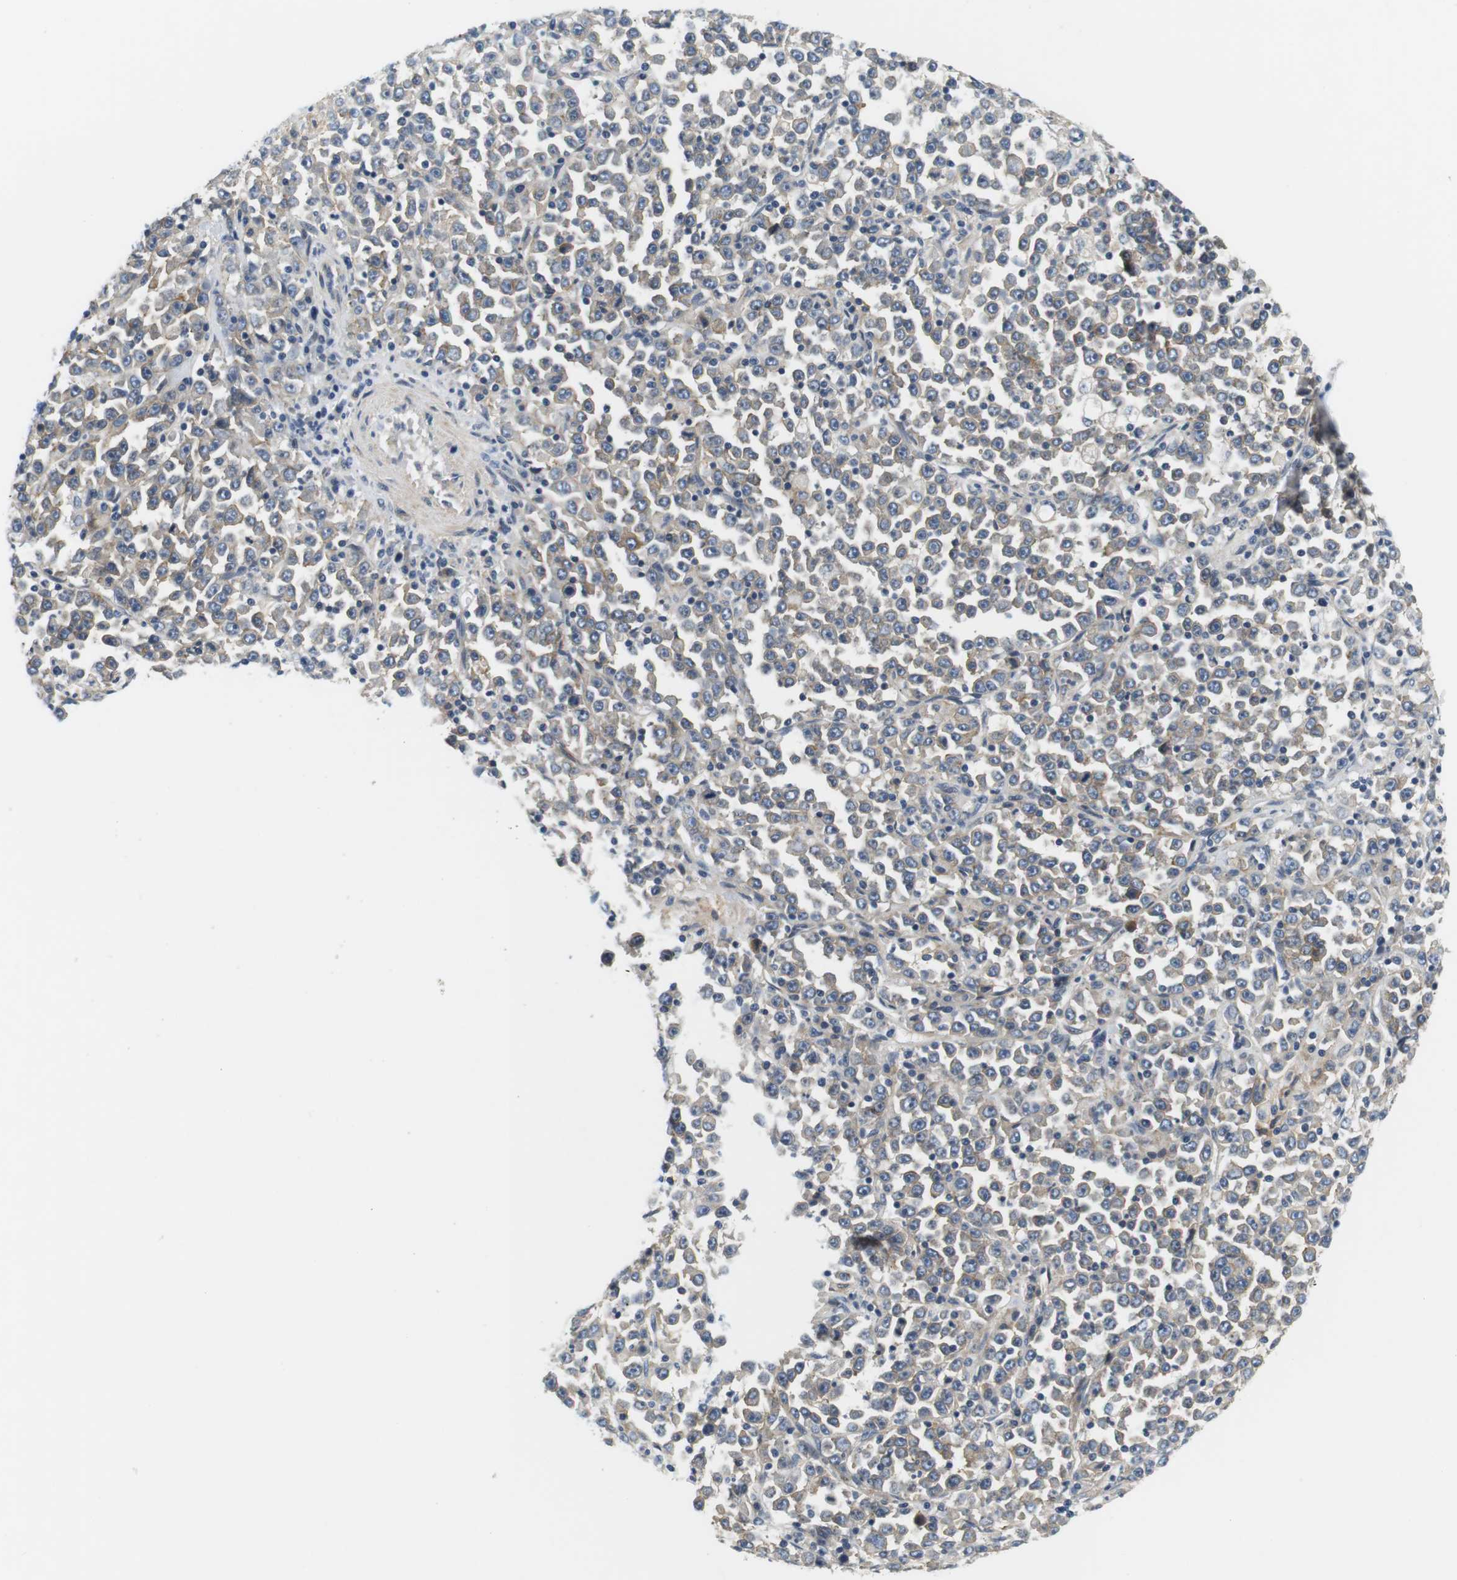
{"staining": {"intensity": "weak", "quantity": "<25%", "location": "cytoplasmic/membranous"}, "tissue": "stomach cancer", "cell_type": "Tumor cells", "image_type": "cancer", "snomed": [{"axis": "morphology", "description": "Normal tissue, NOS"}, {"axis": "morphology", "description": "Adenocarcinoma, NOS"}, {"axis": "topography", "description": "Stomach, upper"}, {"axis": "topography", "description": "Stomach"}], "caption": "Tumor cells show no significant protein expression in adenocarcinoma (stomach). Brightfield microscopy of immunohistochemistry stained with DAB (brown) and hematoxylin (blue), captured at high magnification.", "gene": "SLC30A1", "patient": {"sex": "male", "age": 59}}